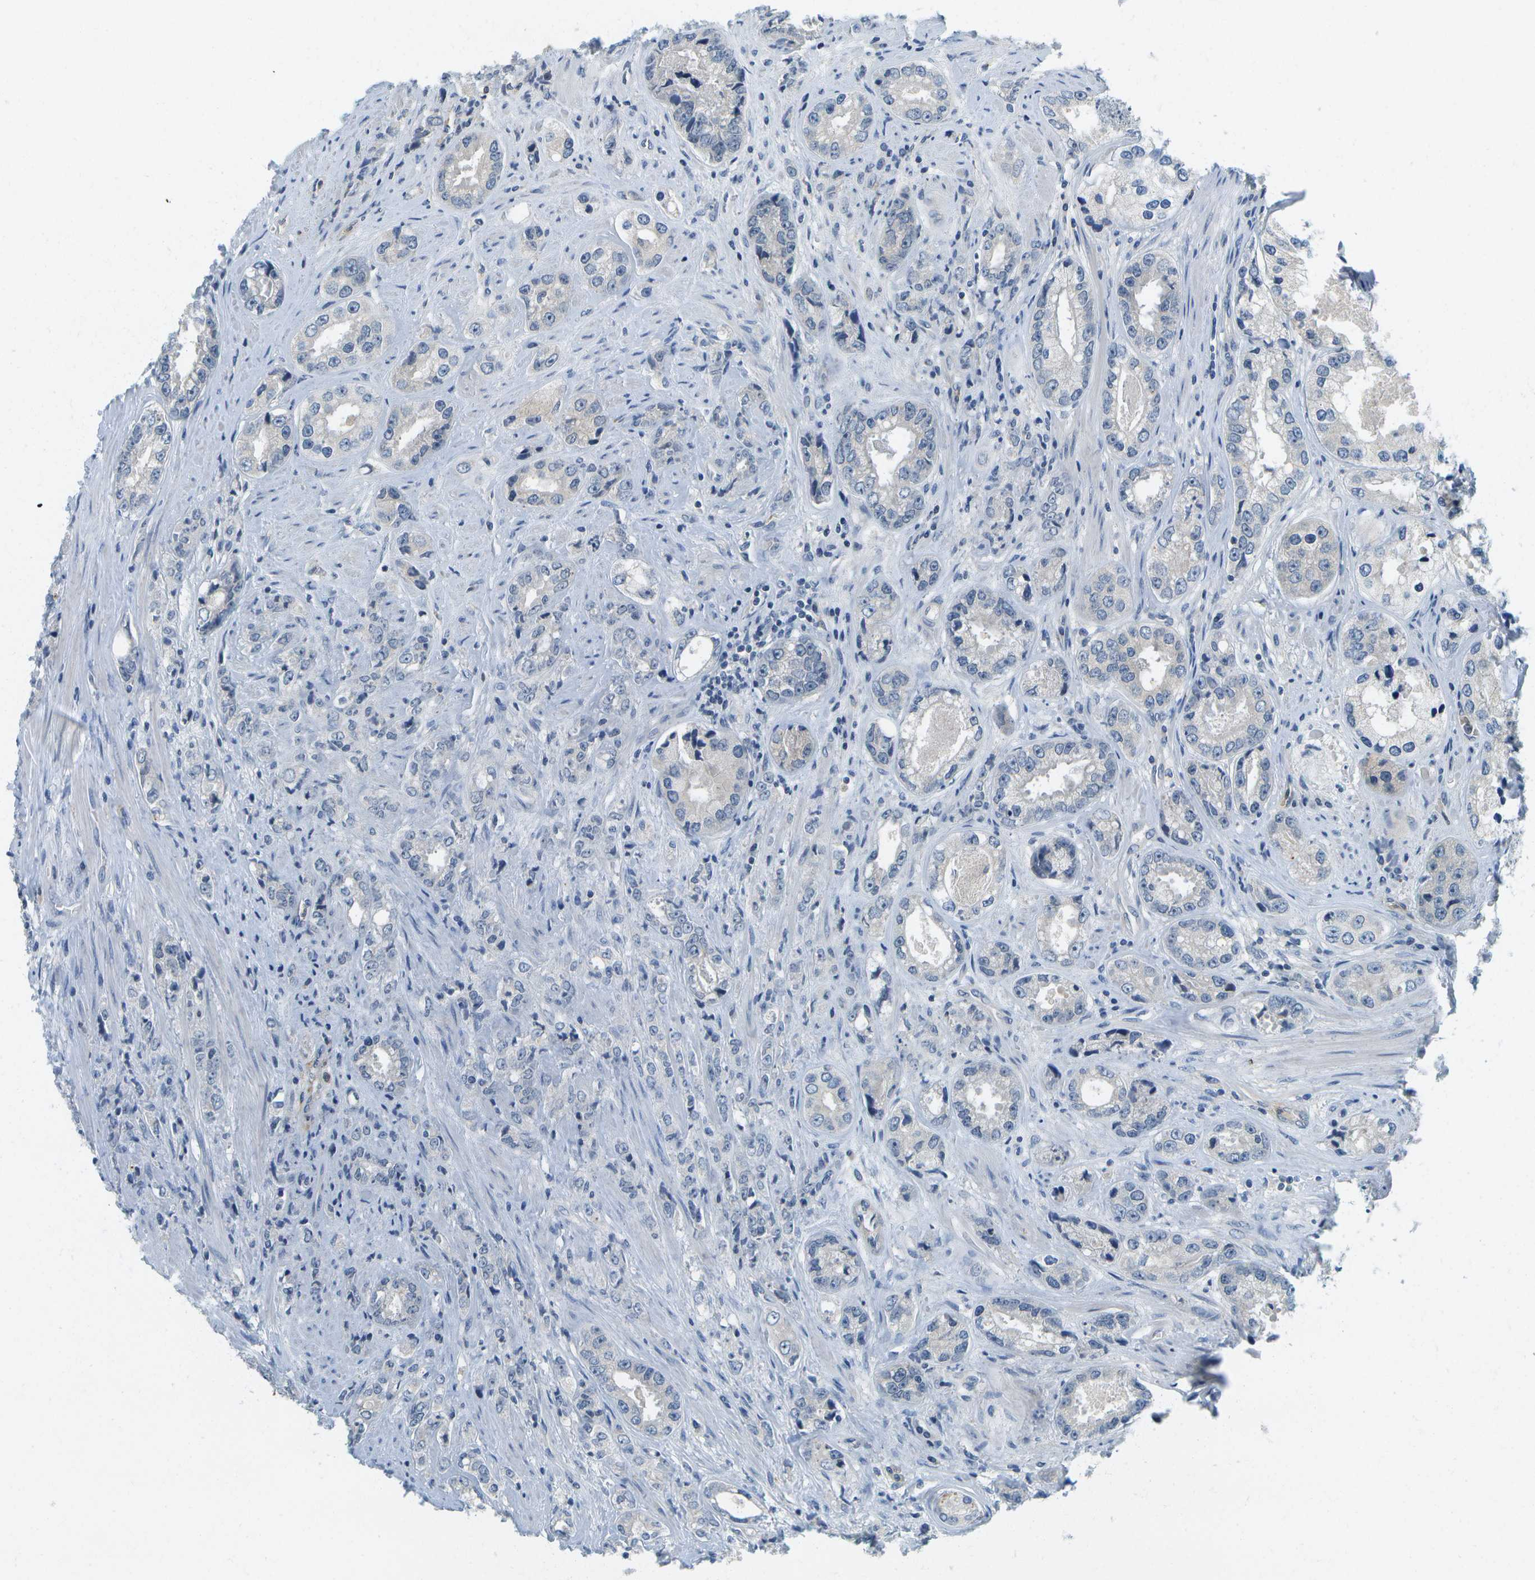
{"staining": {"intensity": "negative", "quantity": "none", "location": "none"}, "tissue": "prostate cancer", "cell_type": "Tumor cells", "image_type": "cancer", "snomed": [{"axis": "morphology", "description": "Adenocarcinoma, High grade"}, {"axis": "topography", "description": "Prostate"}], "caption": "An immunohistochemistry micrograph of prostate high-grade adenocarcinoma is shown. There is no staining in tumor cells of prostate high-grade adenocarcinoma.", "gene": "RASGRP2", "patient": {"sex": "male", "age": 61}}